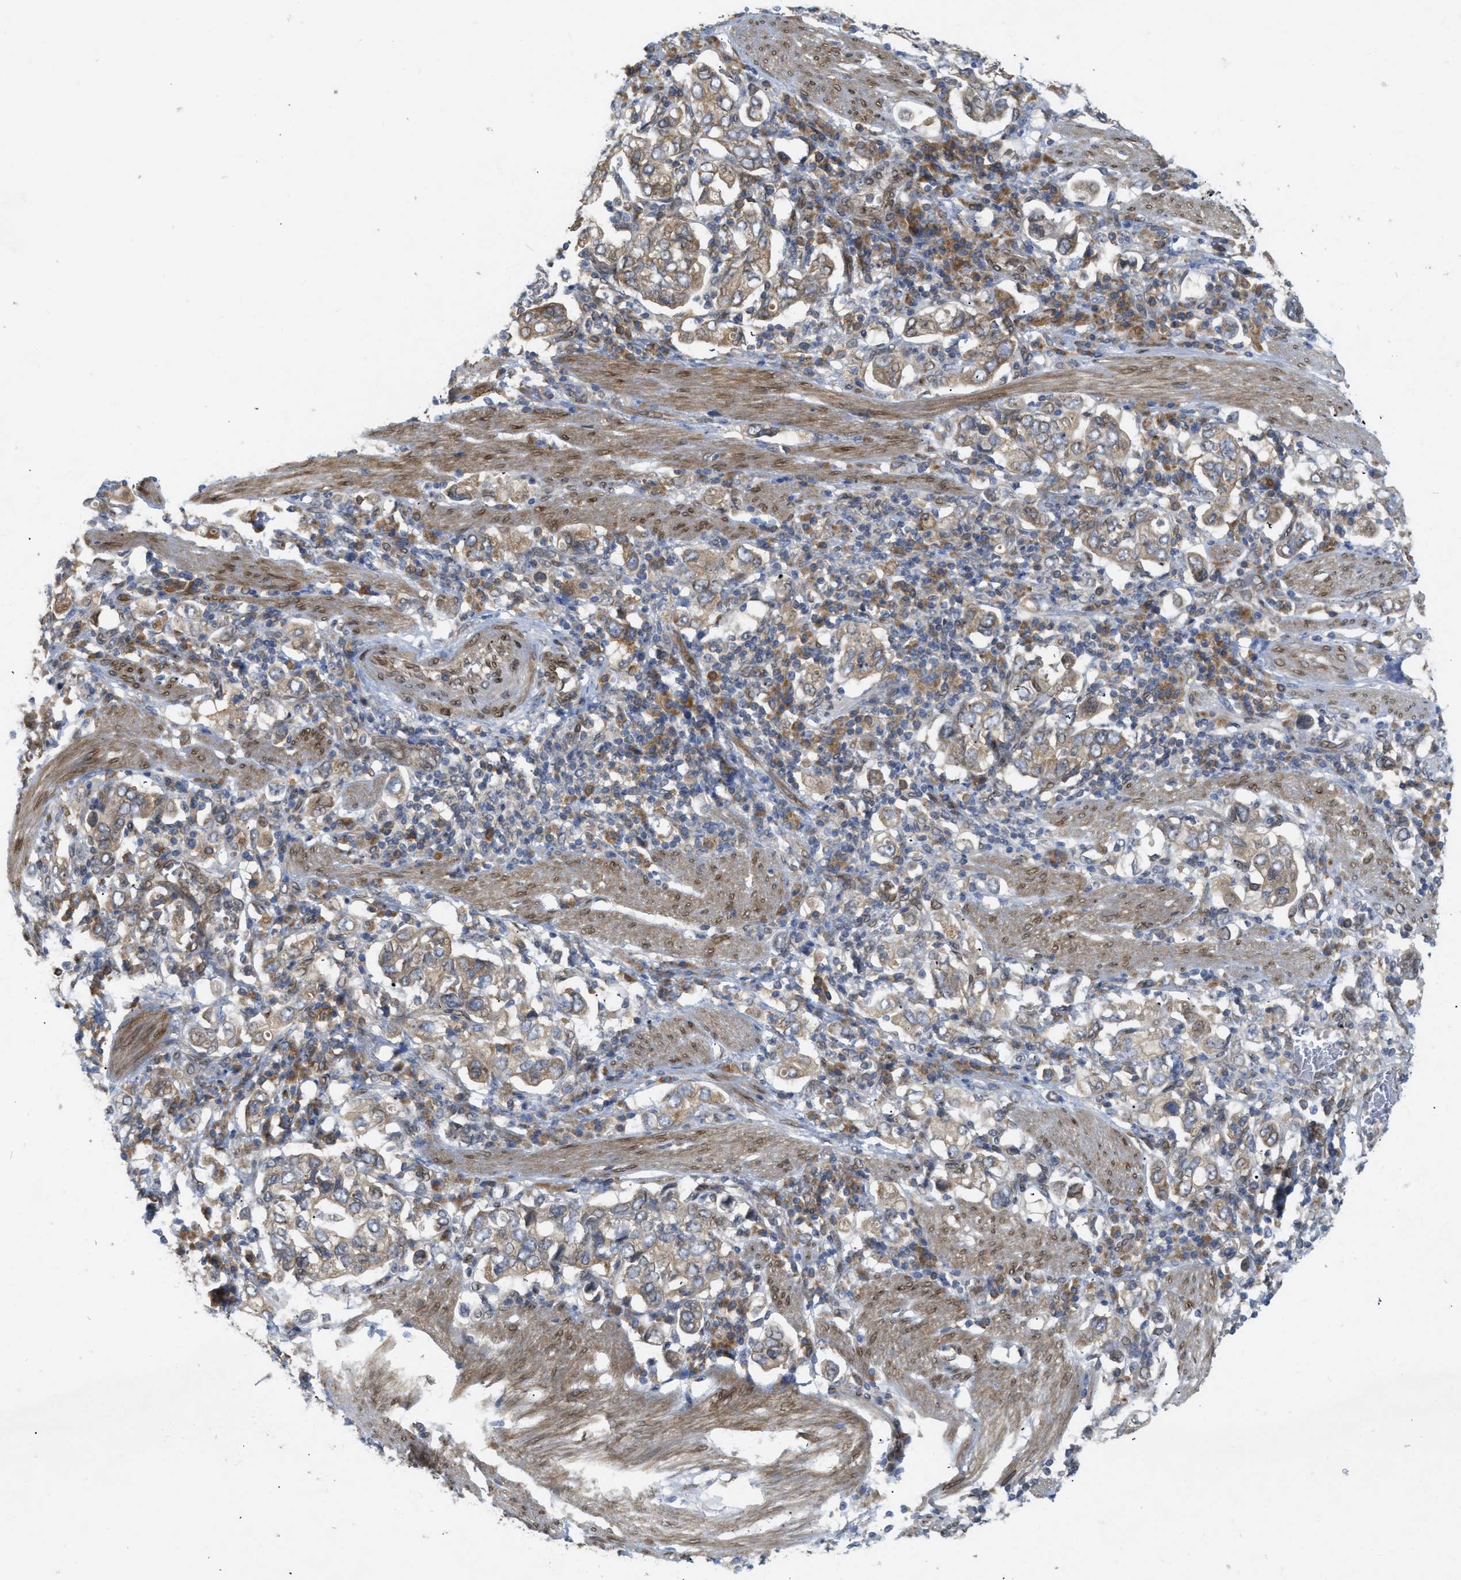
{"staining": {"intensity": "weak", "quantity": ">75%", "location": "cytoplasmic/membranous"}, "tissue": "stomach cancer", "cell_type": "Tumor cells", "image_type": "cancer", "snomed": [{"axis": "morphology", "description": "Adenocarcinoma, NOS"}, {"axis": "topography", "description": "Stomach, upper"}], "caption": "IHC (DAB) staining of stomach cancer (adenocarcinoma) demonstrates weak cytoplasmic/membranous protein expression in about >75% of tumor cells.", "gene": "EIF2AK3", "patient": {"sex": "male", "age": 62}}